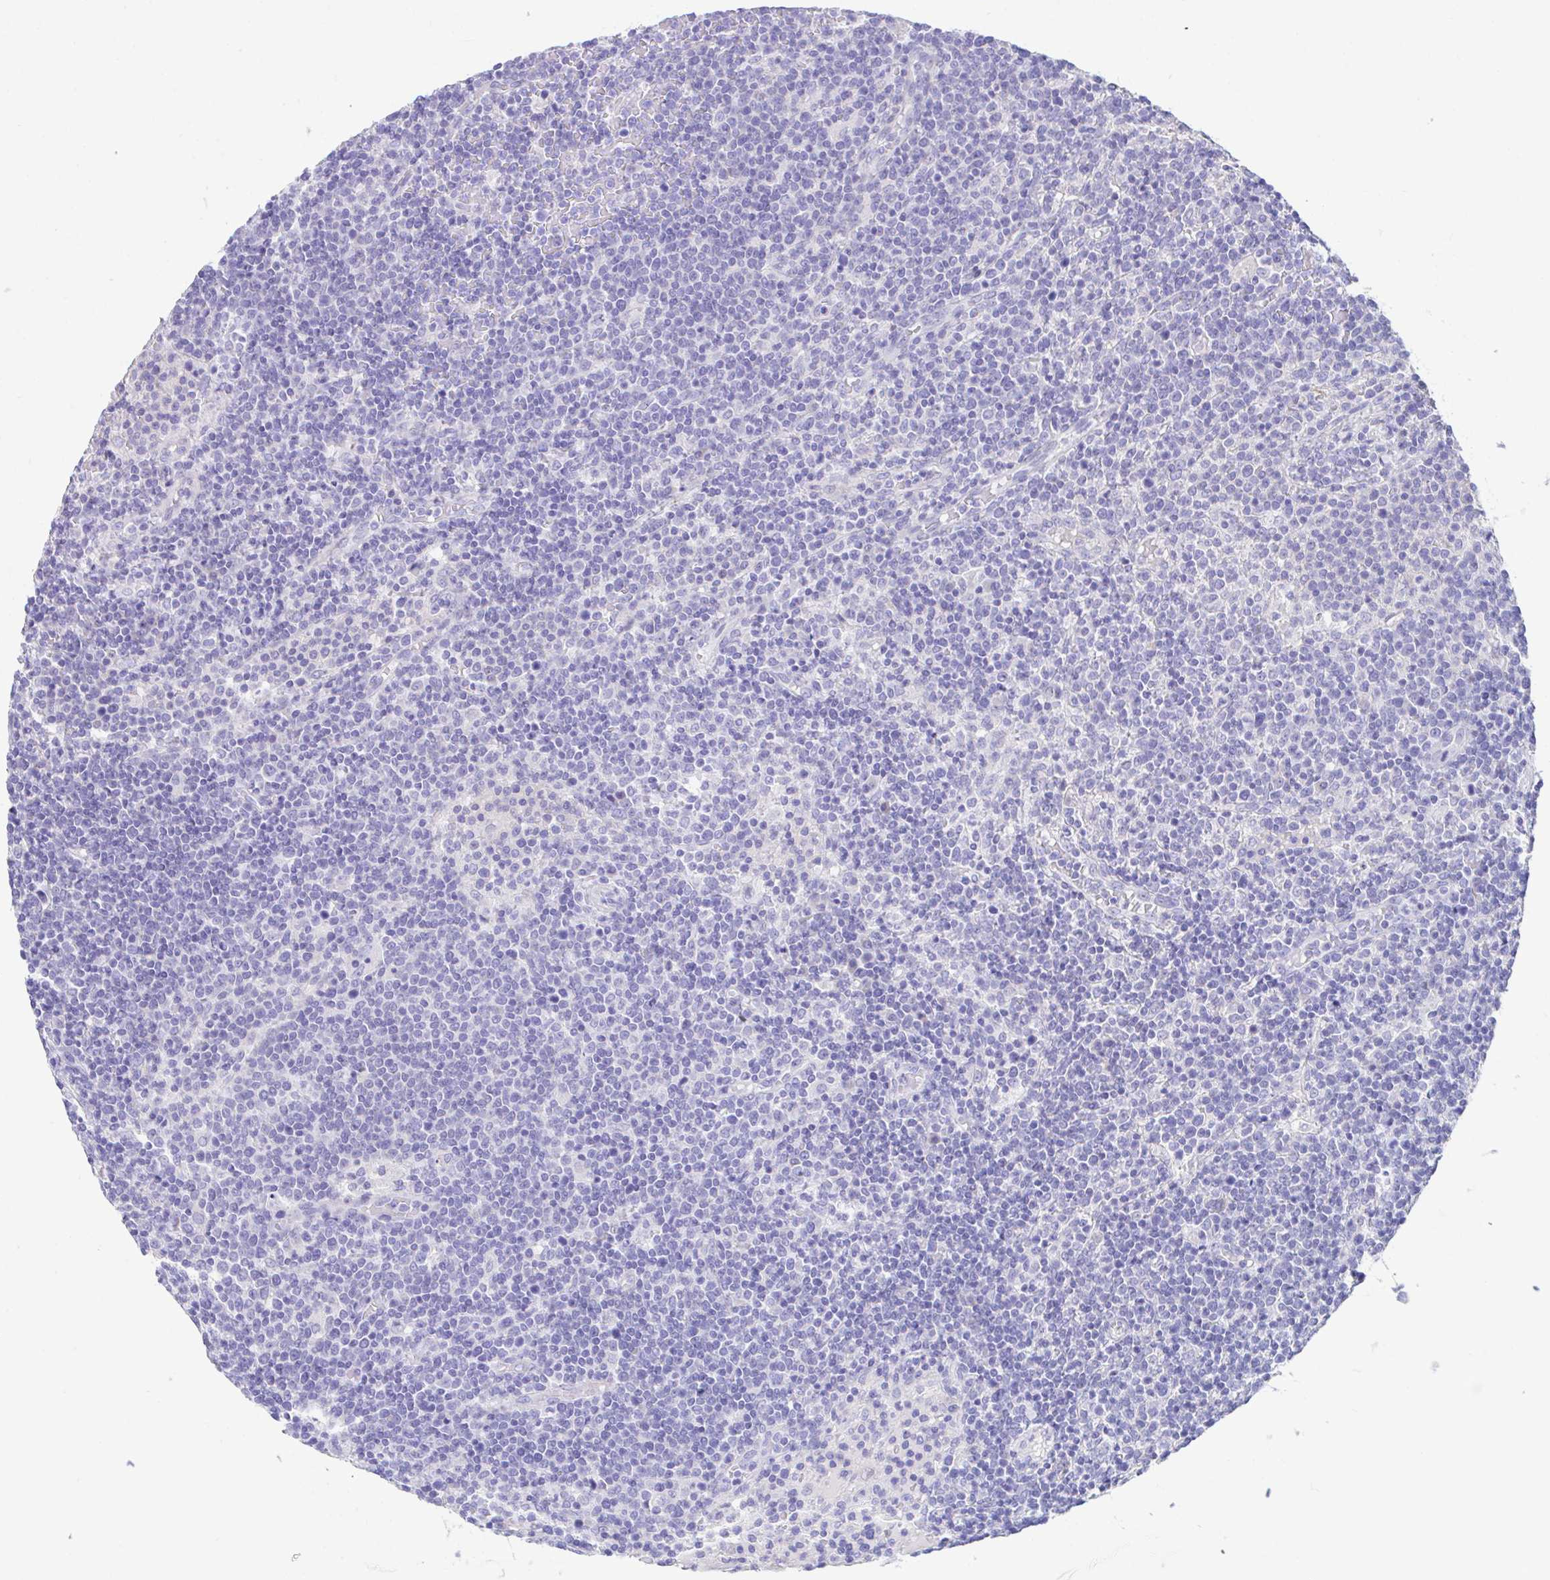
{"staining": {"intensity": "negative", "quantity": "none", "location": "none"}, "tissue": "lymphoma", "cell_type": "Tumor cells", "image_type": "cancer", "snomed": [{"axis": "morphology", "description": "Malignant lymphoma, non-Hodgkin's type, High grade"}, {"axis": "topography", "description": "Lymph node"}], "caption": "Tumor cells show no significant expression in malignant lymphoma, non-Hodgkin's type (high-grade). (DAB (3,3'-diaminobenzidine) immunohistochemistry, high magnification).", "gene": "SLC16A6", "patient": {"sex": "male", "age": 61}}